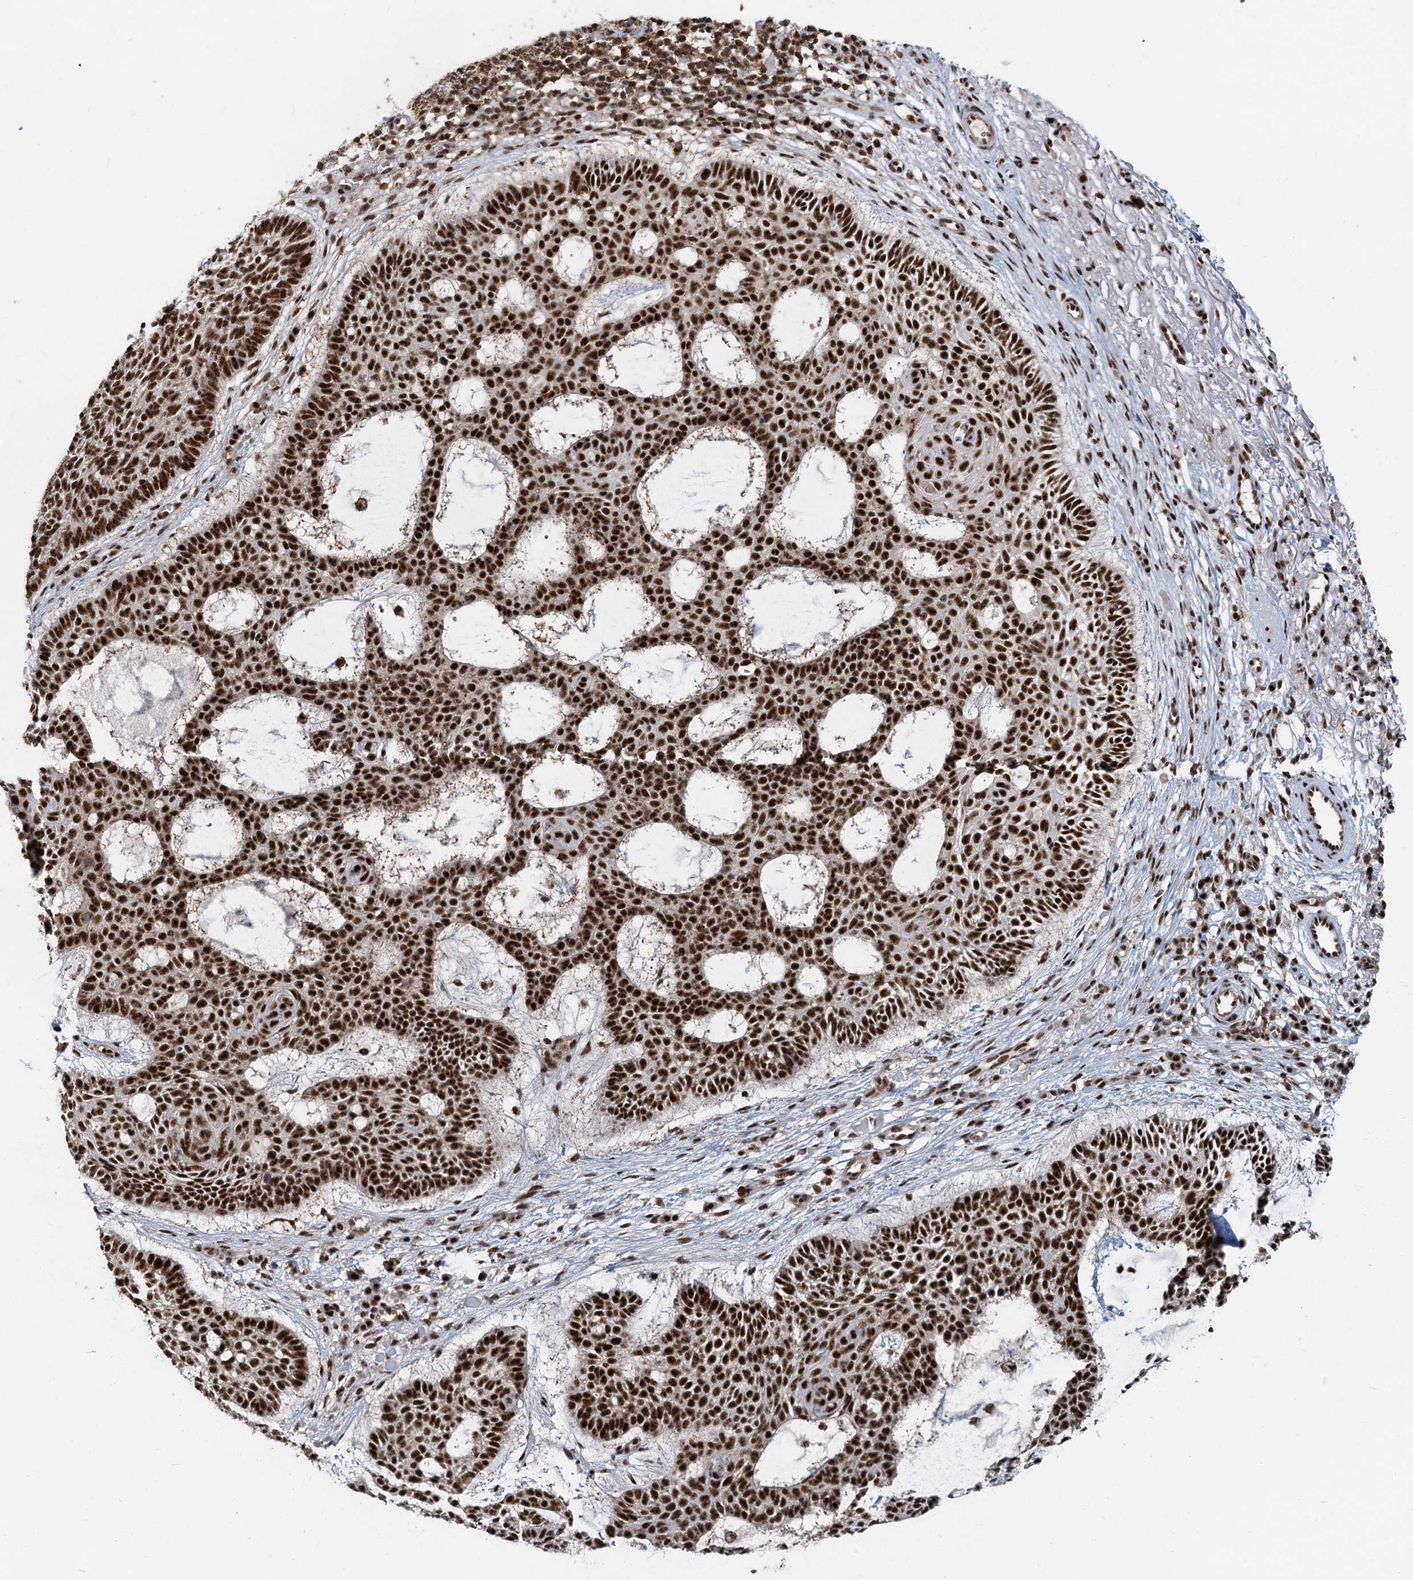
{"staining": {"intensity": "strong", "quantity": ">75%", "location": "nuclear"}, "tissue": "skin cancer", "cell_type": "Tumor cells", "image_type": "cancer", "snomed": [{"axis": "morphology", "description": "Basal cell carcinoma"}, {"axis": "topography", "description": "Skin"}], "caption": "Brown immunohistochemical staining in basal cell carcinoma (skin) displays strong nuclear expression in approximately >75% of tumor cells. (DAB IHC with brightfield microscopy, high magnification).", "gene": "RBM26", "patient": {"sex": "male", "age": 85}}